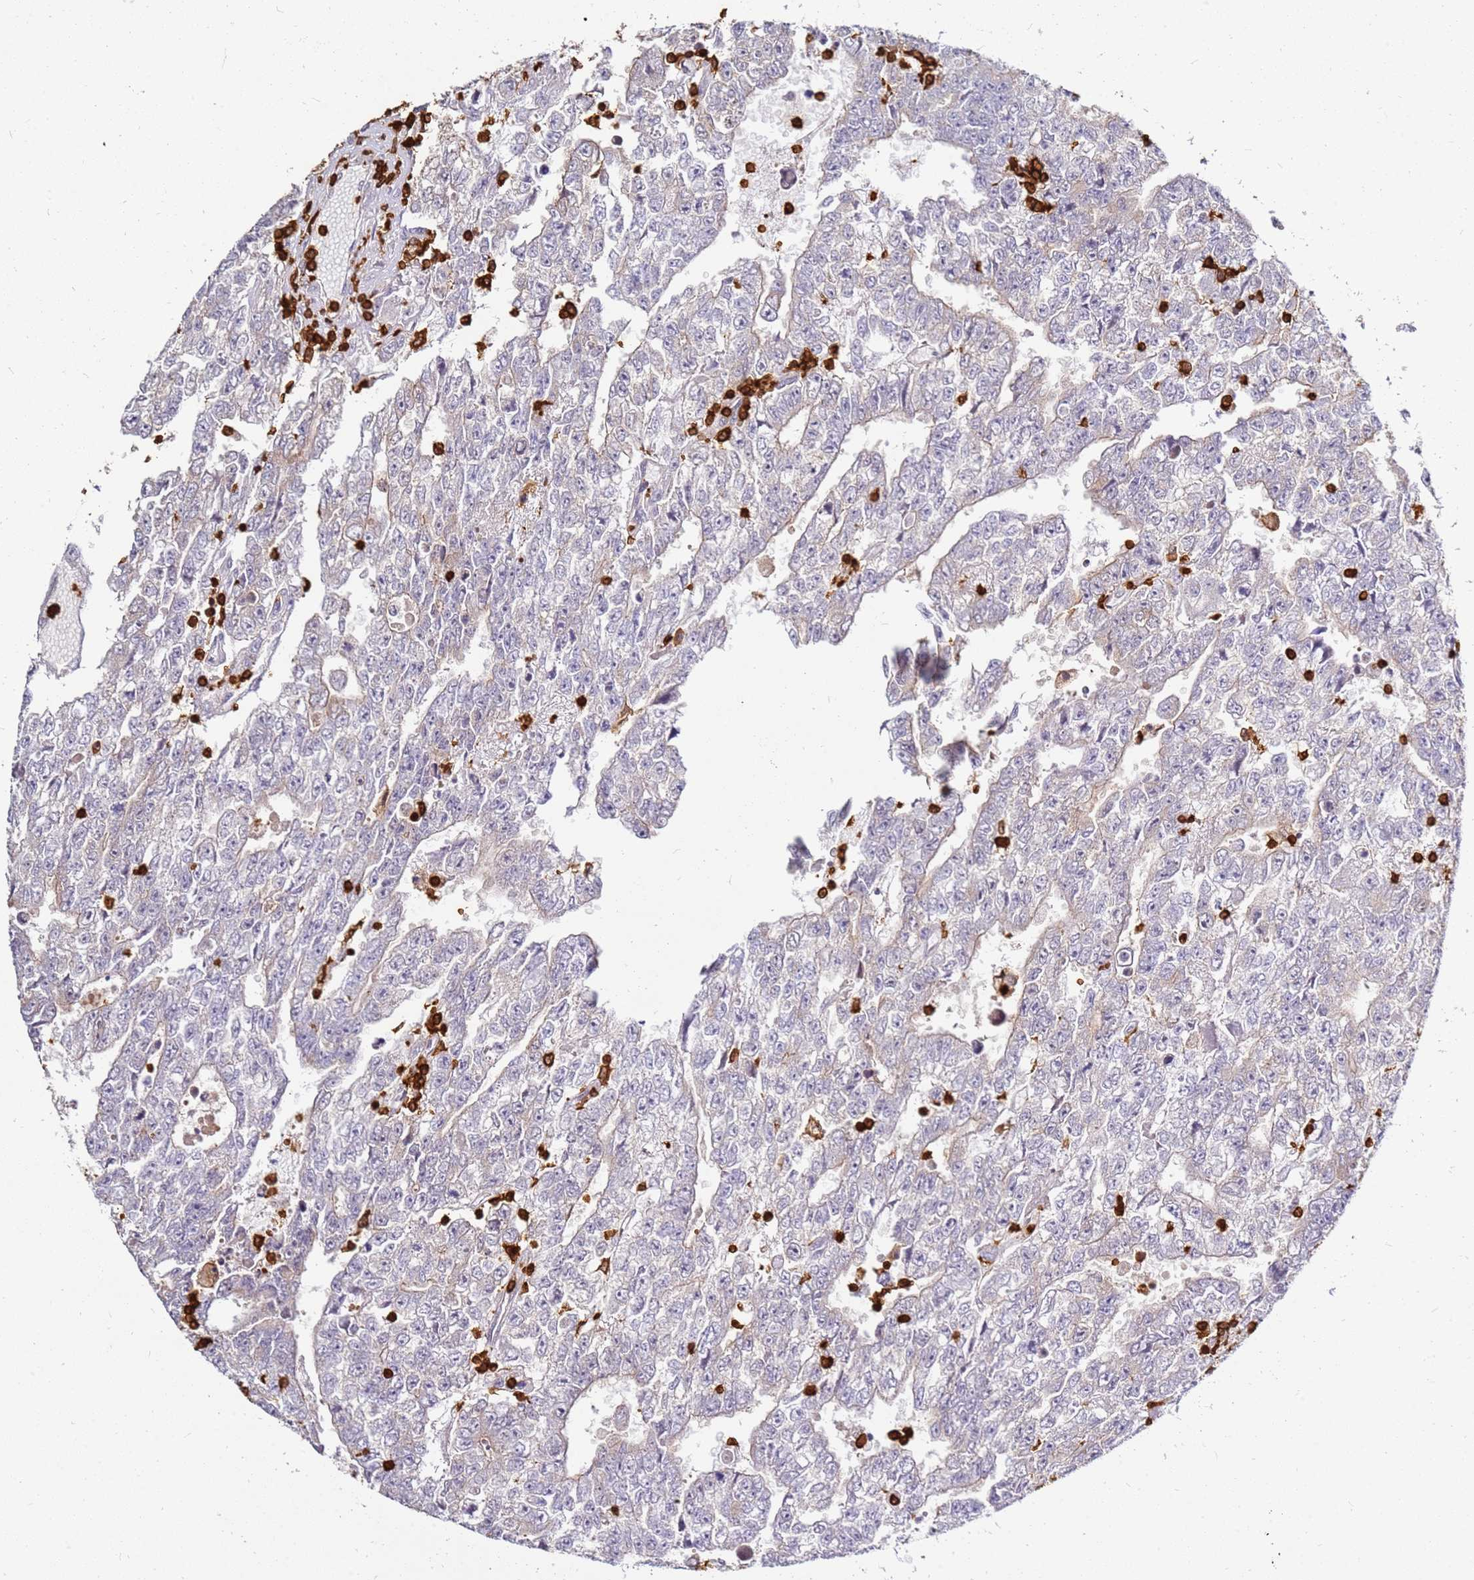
{"staining": {"intensity": "weak", "quantity": "<25%", "location": "cytoplasmic/membranous"}, "tissue": "testis cancer", "cell_type": "Tumor cells", "image_type": "cancer", "snomed": [{"axis": "morphology", "description": "Carcinoma, Embryonal, NOS"}, {"axis": "topography", "description": "Testis"}], "caption": "Embryonal carcinoma (testis) was stained to show a protein in brown. There is no significant positivity in tumor cells.", "gene": "CORO1A", "patient": {"sex": "male", "age": 25}}